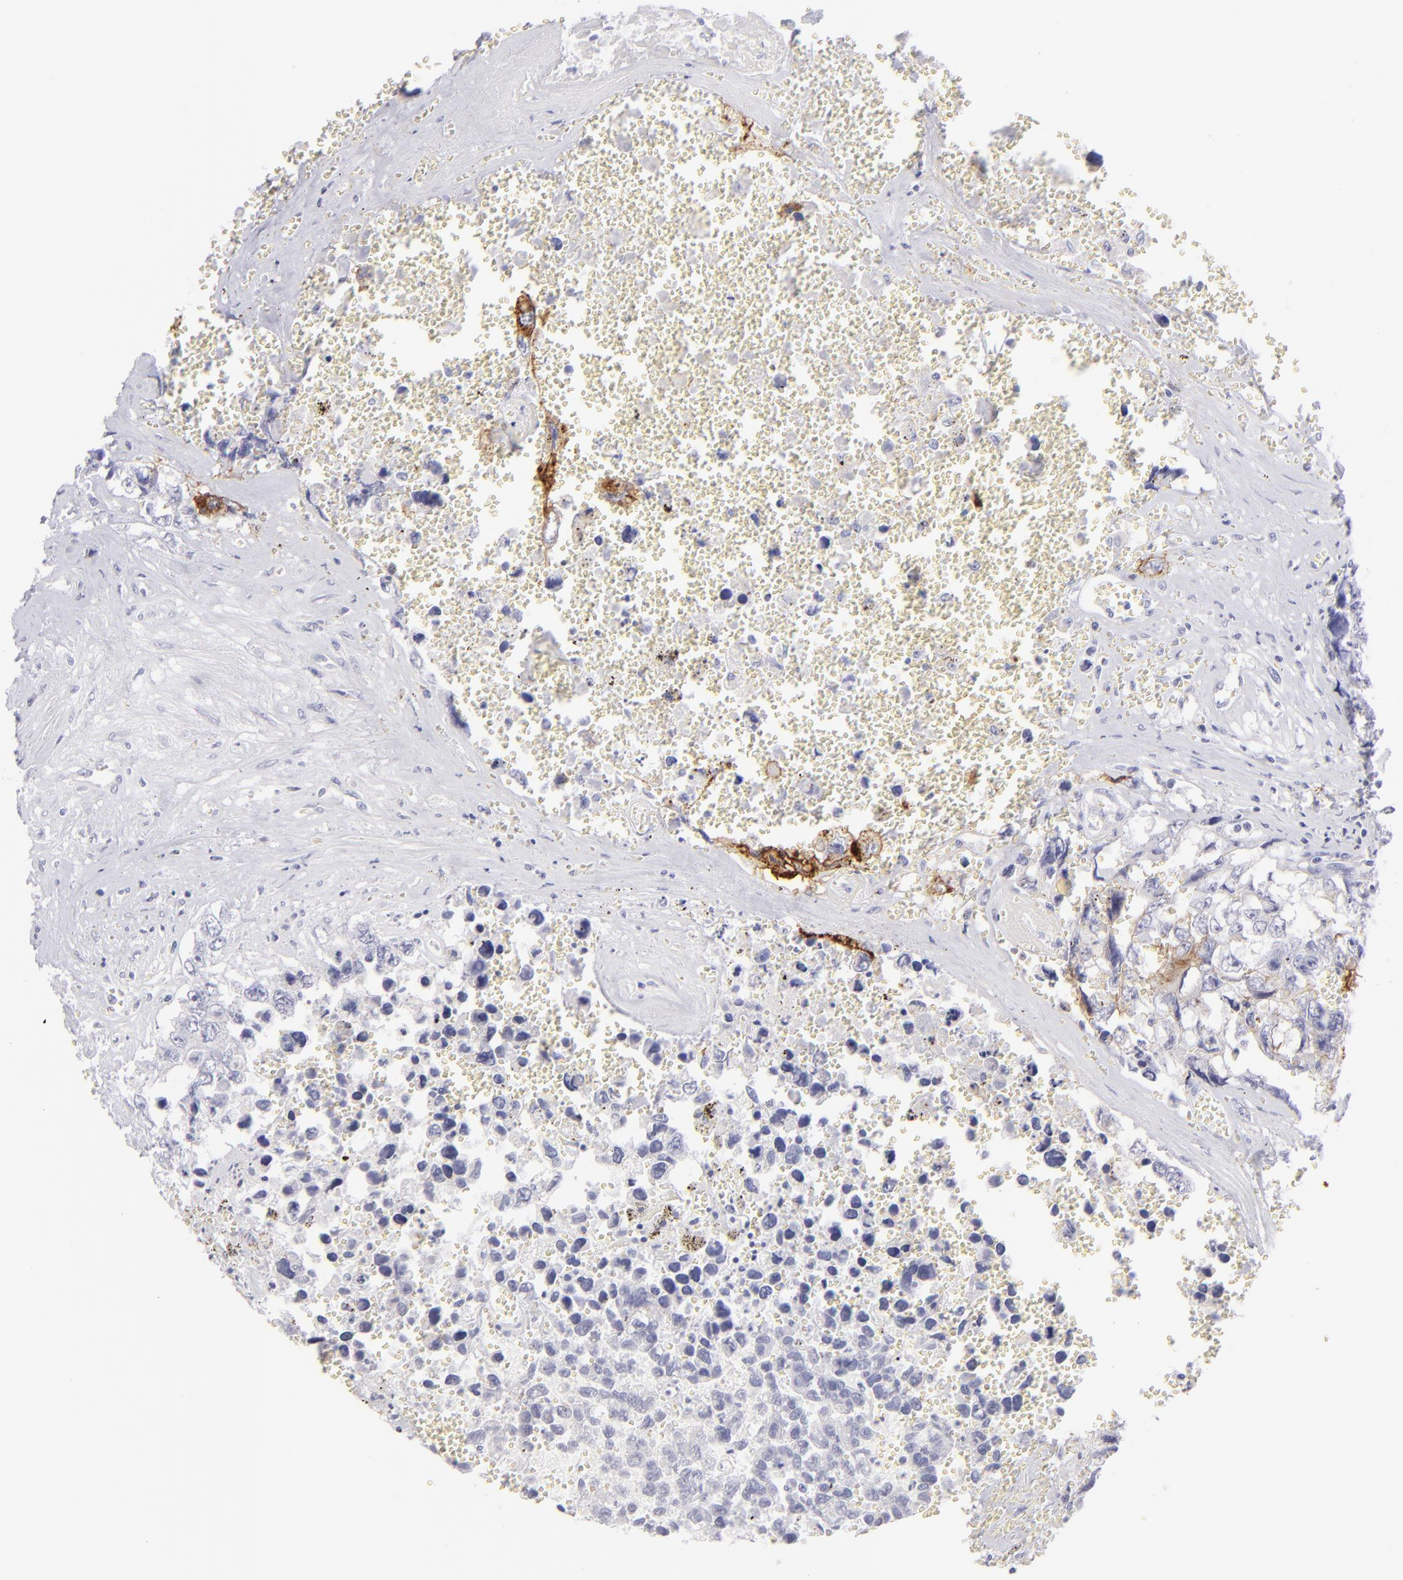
{"staining": {"intensity": "moderate", "quantity": "<25%", "location": "cytoplasmic/membranous"}, "tissue": "testis cancer", "cell_type": "Tumor cells", "image_type": "cancer", "snomed": [{"axis": "morphology", "description": "Carcinoma, Embryonal, NOS"}, {"axis": "topography", "description": "Testis"}], "caption": "Moderate cytoplasmic/membranous expression is present in approximately <25% of tumor cells in embryonal carcinoma (testis).", "gene": "CLDN4", "patient": {"sex": "male", "age": 31}}